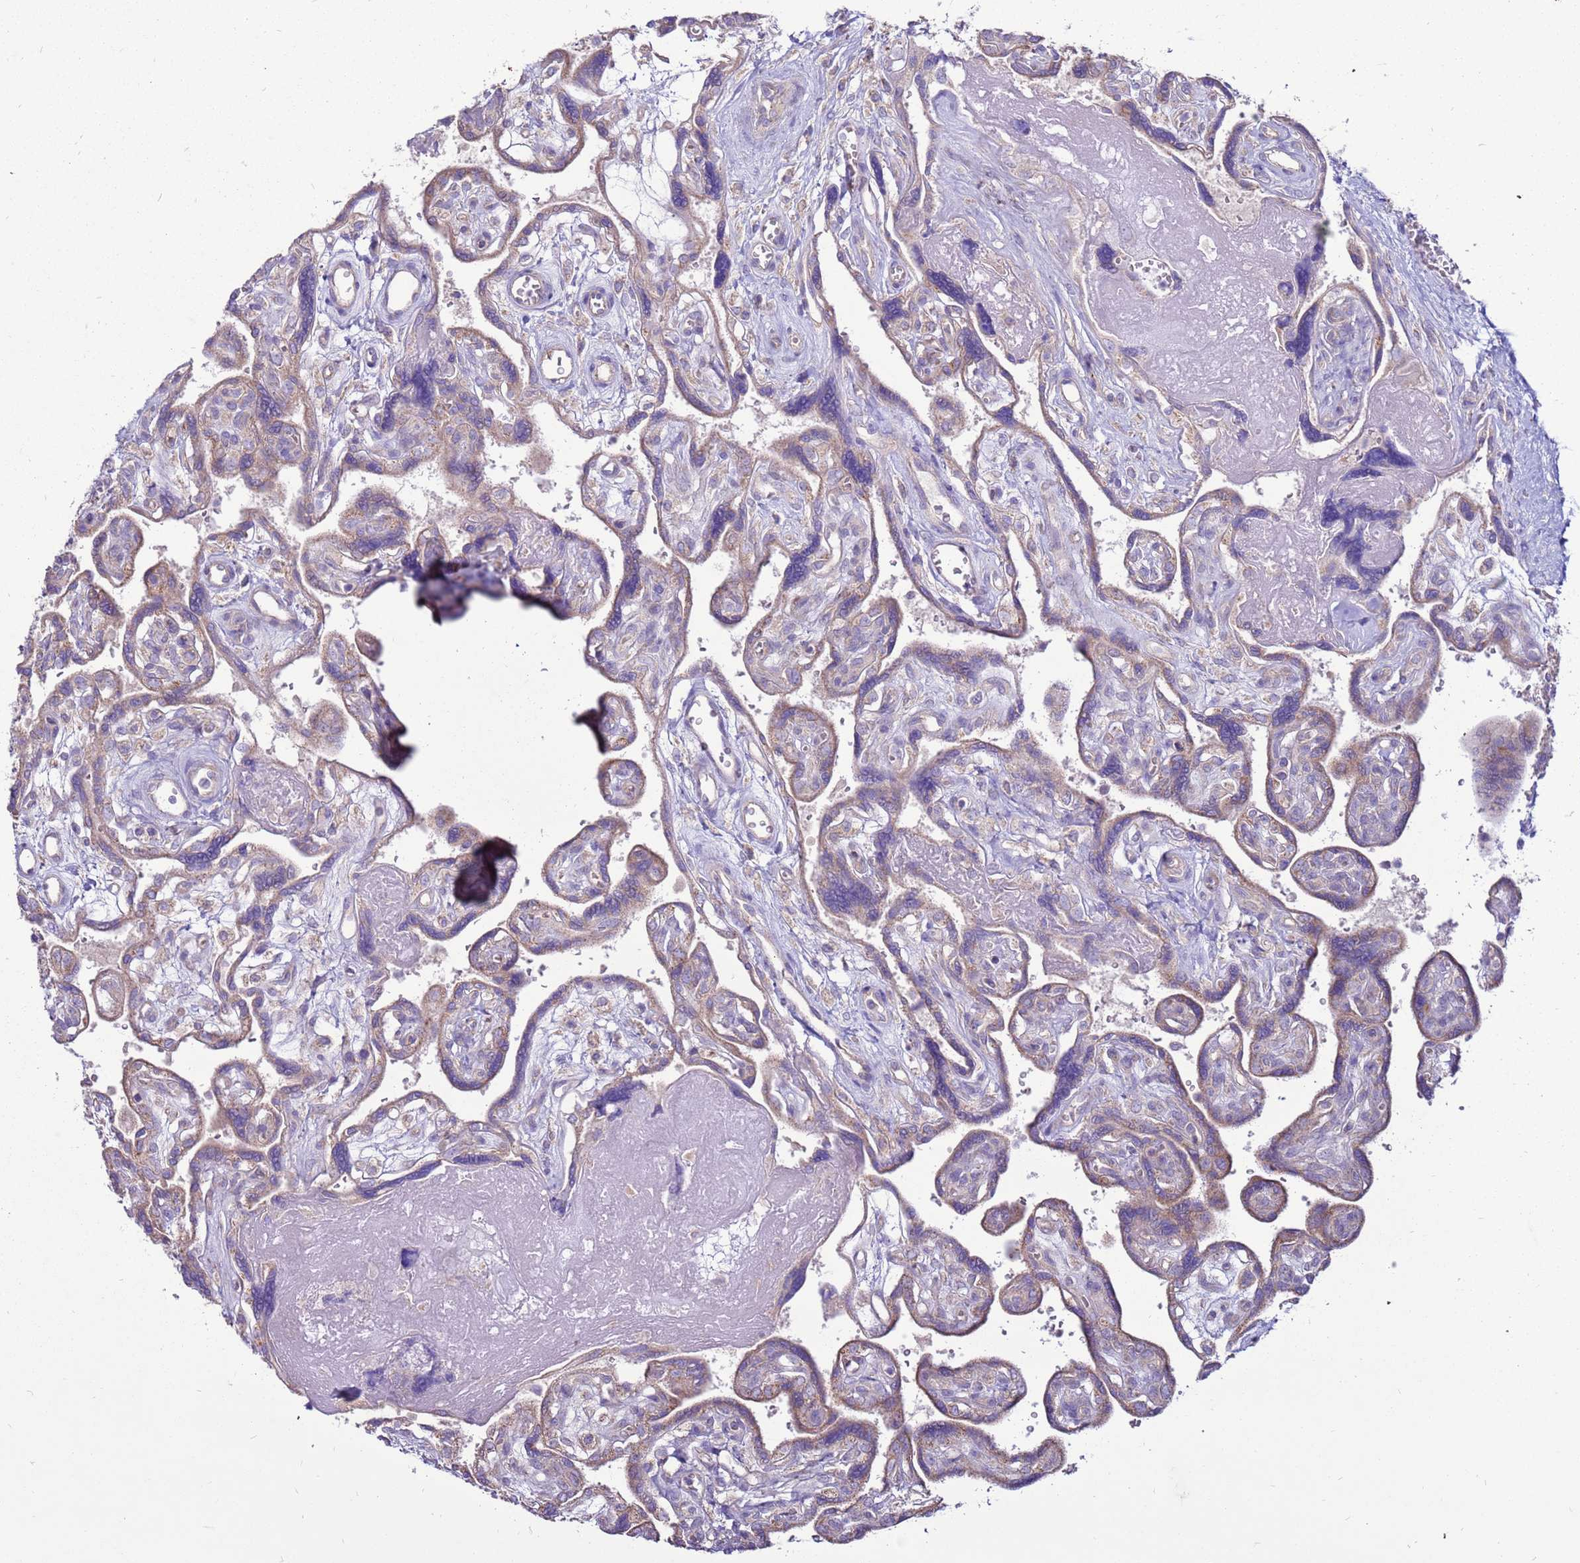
{"staining": {"intensity": "weak", "quantity": "<25%", "location": "cytoplasmic/membranous"}, "tissue": "placenta", "cell_type": "Decidual cells", "image_type": "normal", "snomed": [{"axis": "morphology", "description": "Normal tissue, NOS"}, {"axis": "topography", "description": "Placenta"}], "caption": "The histopathology image shows no significant expression in decidual cells of placenta.", "gene": "TRAPPC4", "patient": {"sex": "female", "age": 39}}